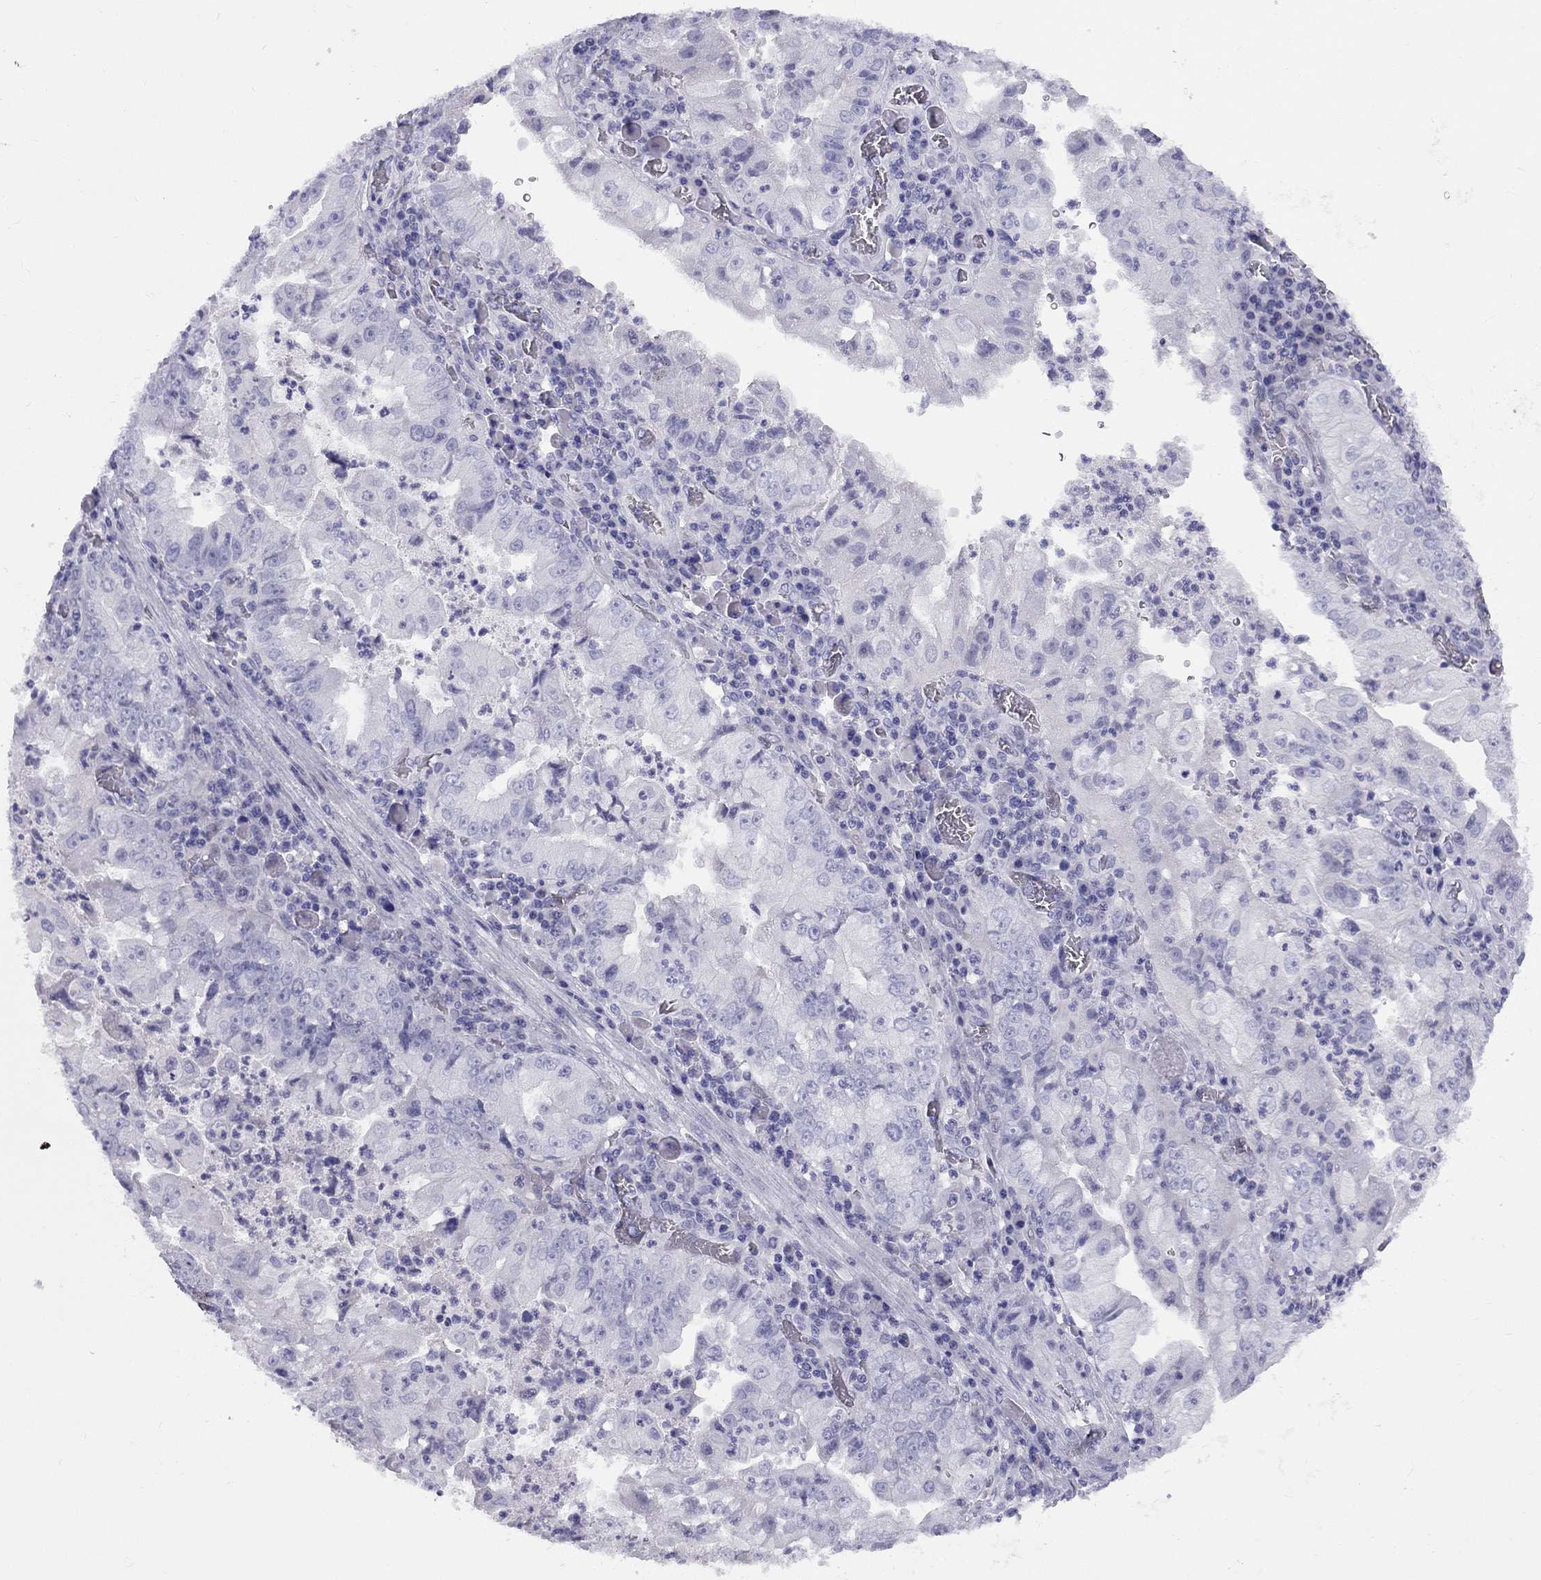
{"staining": {"intensity": "negative", "quantity": "none", "location": "none"}, "tissue": "stomach cancer", "cell_type": "Tumor cells", "image_type": "cancer", "snomed": [{"axis": "morphology", "description": "Adenocarcinoma, NOS"}, {"axis": "topography", "description": "Stomach"}], "caption": "Tumor cells are negative for brown protein staining in stomach cancer (adenocarcinoma). (Stains: DAB (3,3'-diaminobenzidine) IHC with hematoxylin counter stain, Microscopy: brightfield microscopy at high magnification).", "gene": "FSCN3", "patient": {"sex": "male", "age": 76}}